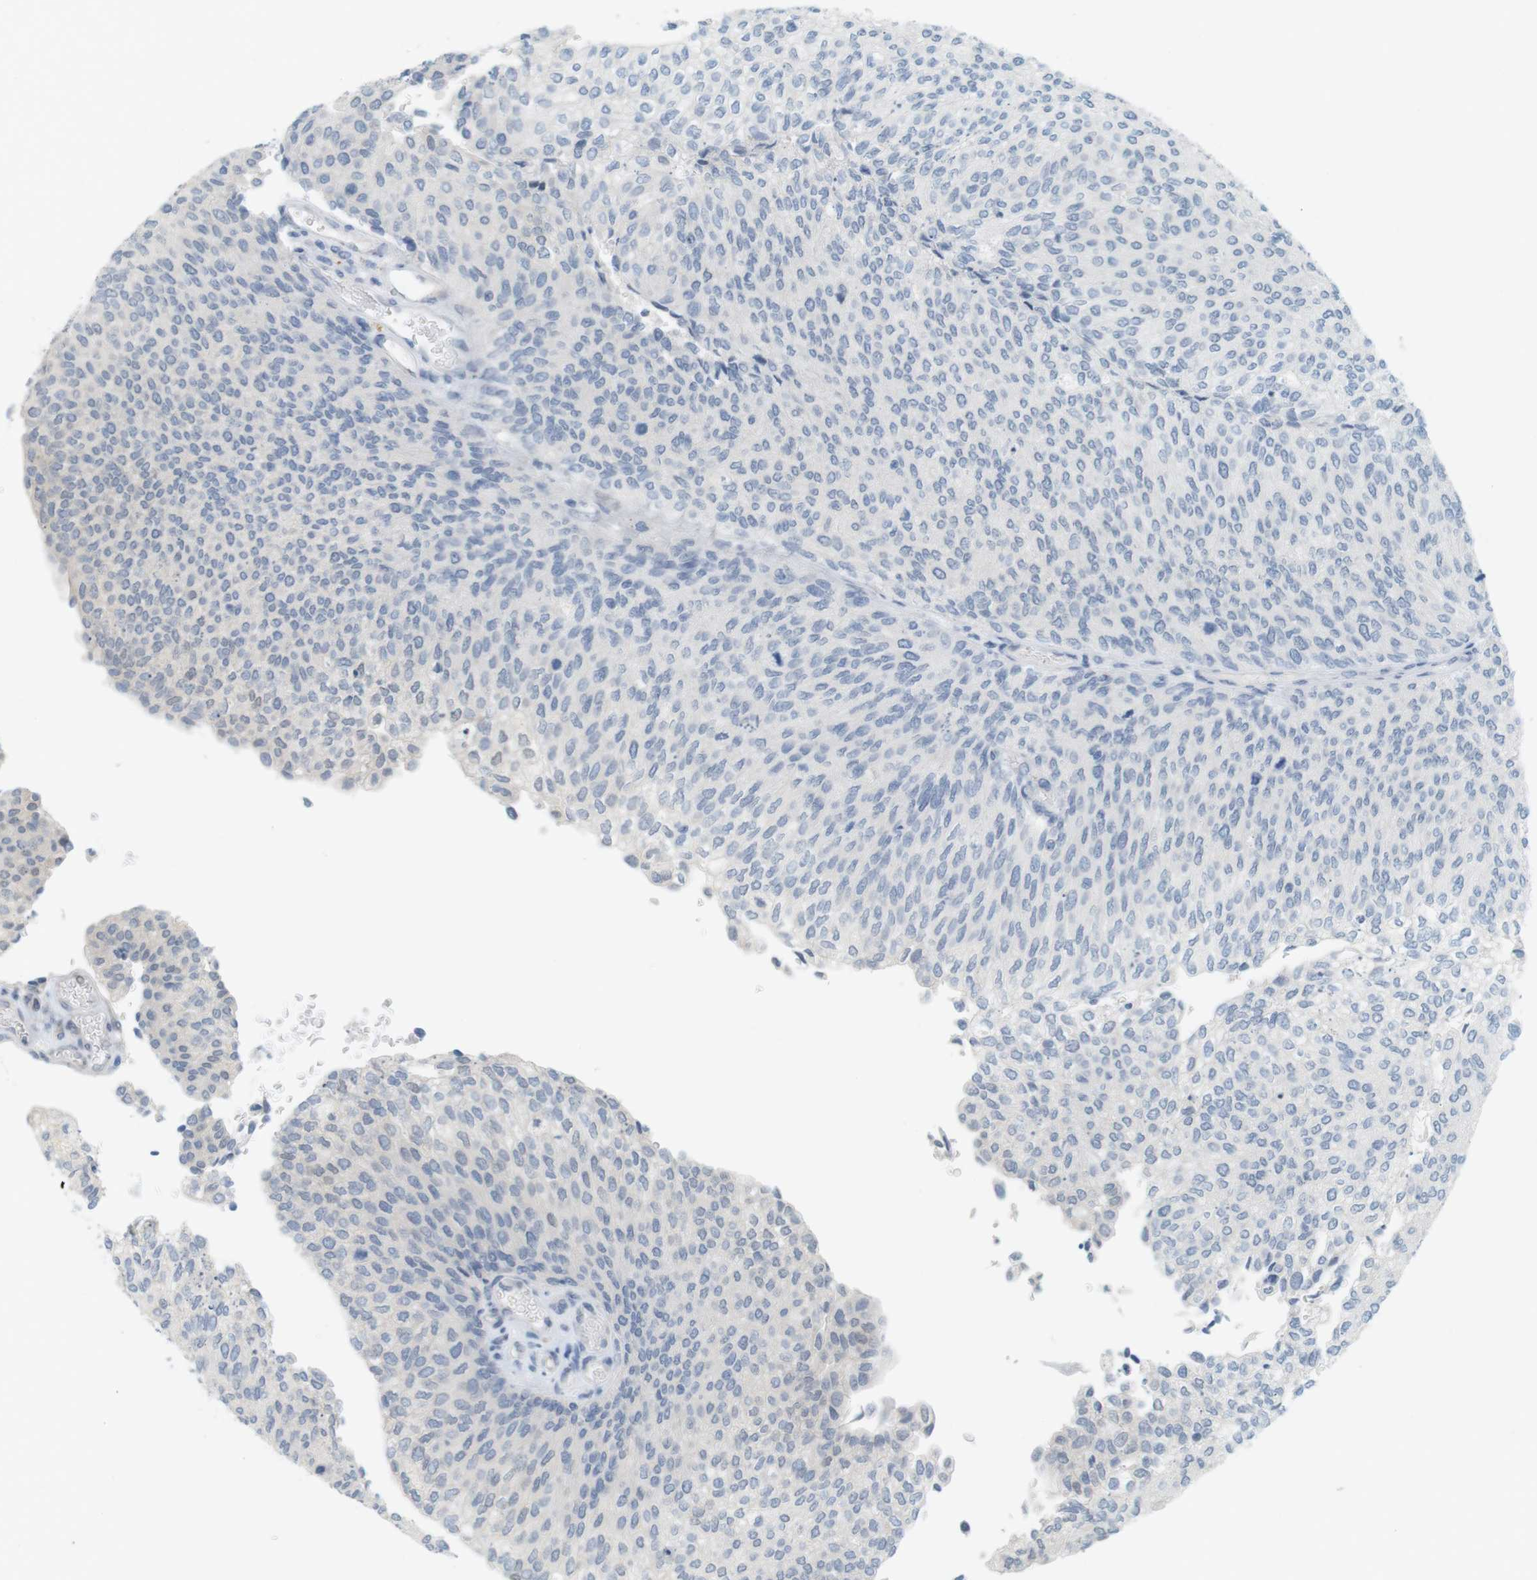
{"staining": {"intensity": "negative", "quantity": "none", "location": "none"}, "tissue": "urothelial cancer", "cell_type": "Tumor cells", "image_type": "cancer", "snomed": [{"axis": "morphology", "description": "Urothelial carcinoma, Low grade"}, {"axis": "topography", "description": "Urinary bladder"}], "caption": "Photomicrograph shows no protein positivity in tumor cells of urothelial cancer tissue.", "gene": "CREB3L2", "patient": {"sex": "female", "age": 79}}